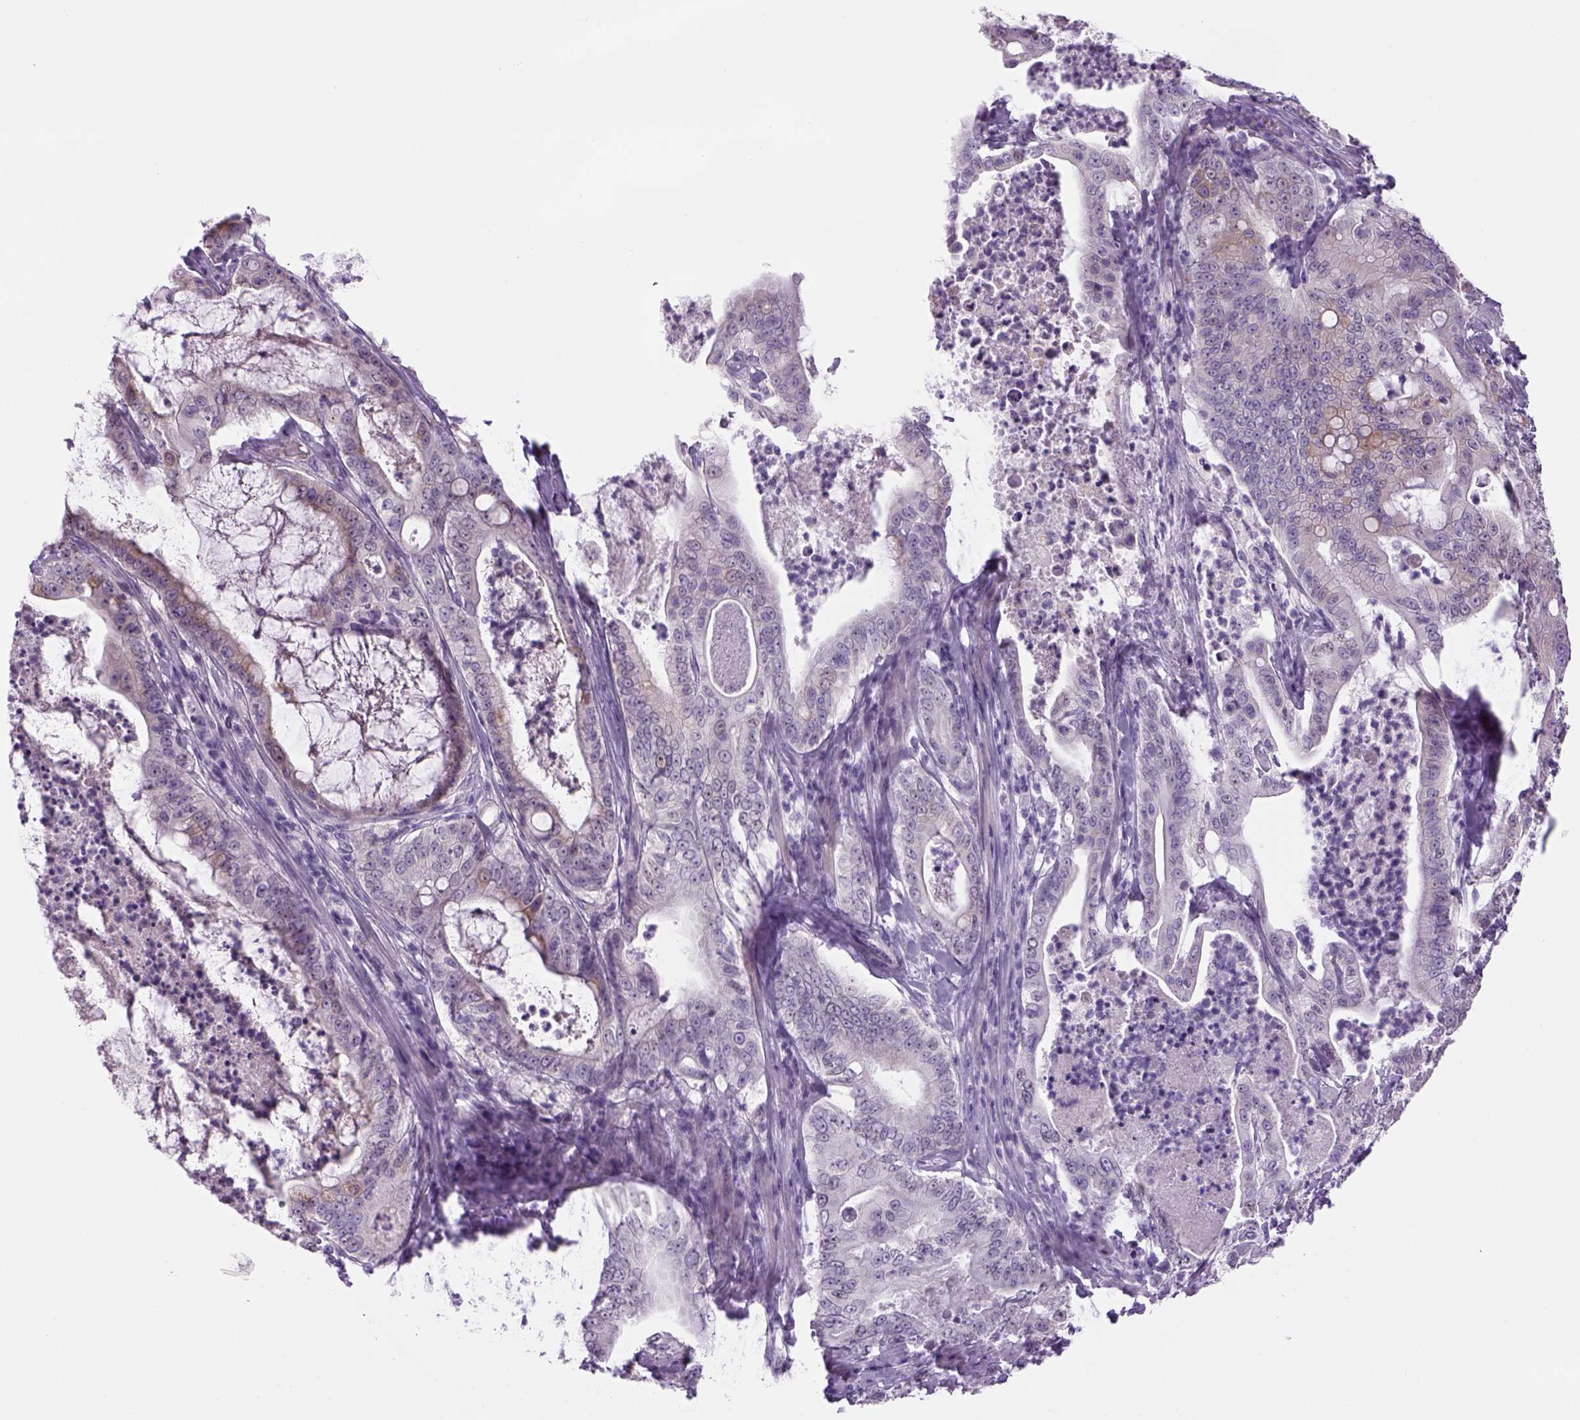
{"staining": {"intensity": "negative", "quantity": "none", "location": "none"}, "tissue": "pancreatic cancer", "cell_type": "Tumor cells", "image_type": "cancer", "snomed": [{"axis": "morphology", "description": "Adenocarcinoma, NOS"}, {"axis": "topography", "description": "Pancreas"}], "caption": "Immunohistochemistry (IHC) of human pancreatic cancer shows no positivity in tumor cells. Nuclei are stained in blue.", "gene": "DBH", "patient": {"sex": "male", "age": 71}}